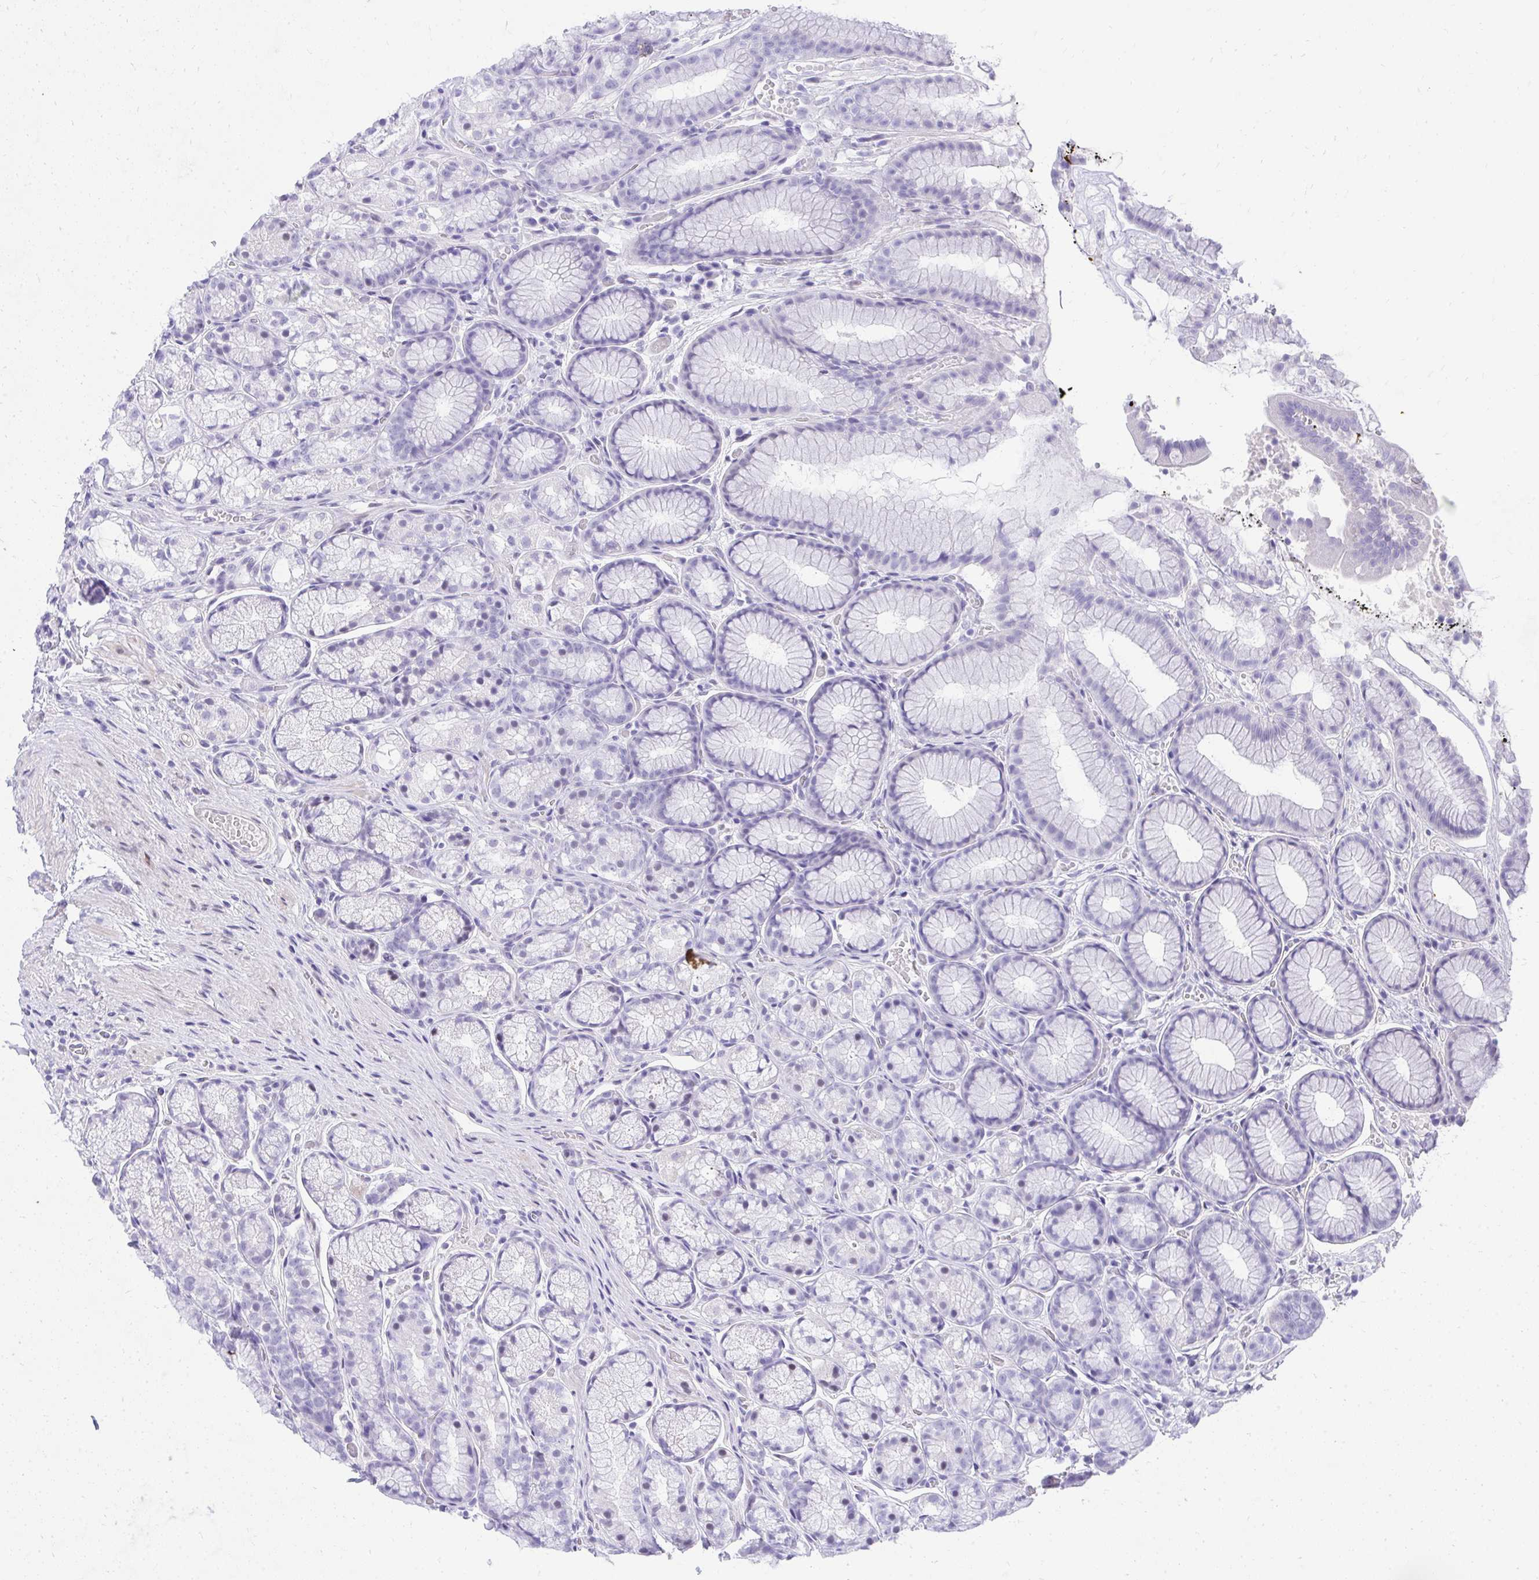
{"staining": {"intensity": "negative", "quantity": "none", "location": "none"}, "tissue": "stomach", "cell_type": "Glandular cells", "image_type": "normal", "snomed": [{"axis": "morphology", "description": "Normal tissue, NOS"}, {"axis": "topography", "description": "Smooth muscle"}, {"axis": "topography", "description": "Stomach"}], "caption": "This photomicrograph is of normal stomach stained with immunohistochemistry to label a protein in brown with the nuclei are counter-stained blue. There is no staining in glandular cells.", "gene": "KLK1", "patient": {"sex": "male", "age": 70}}